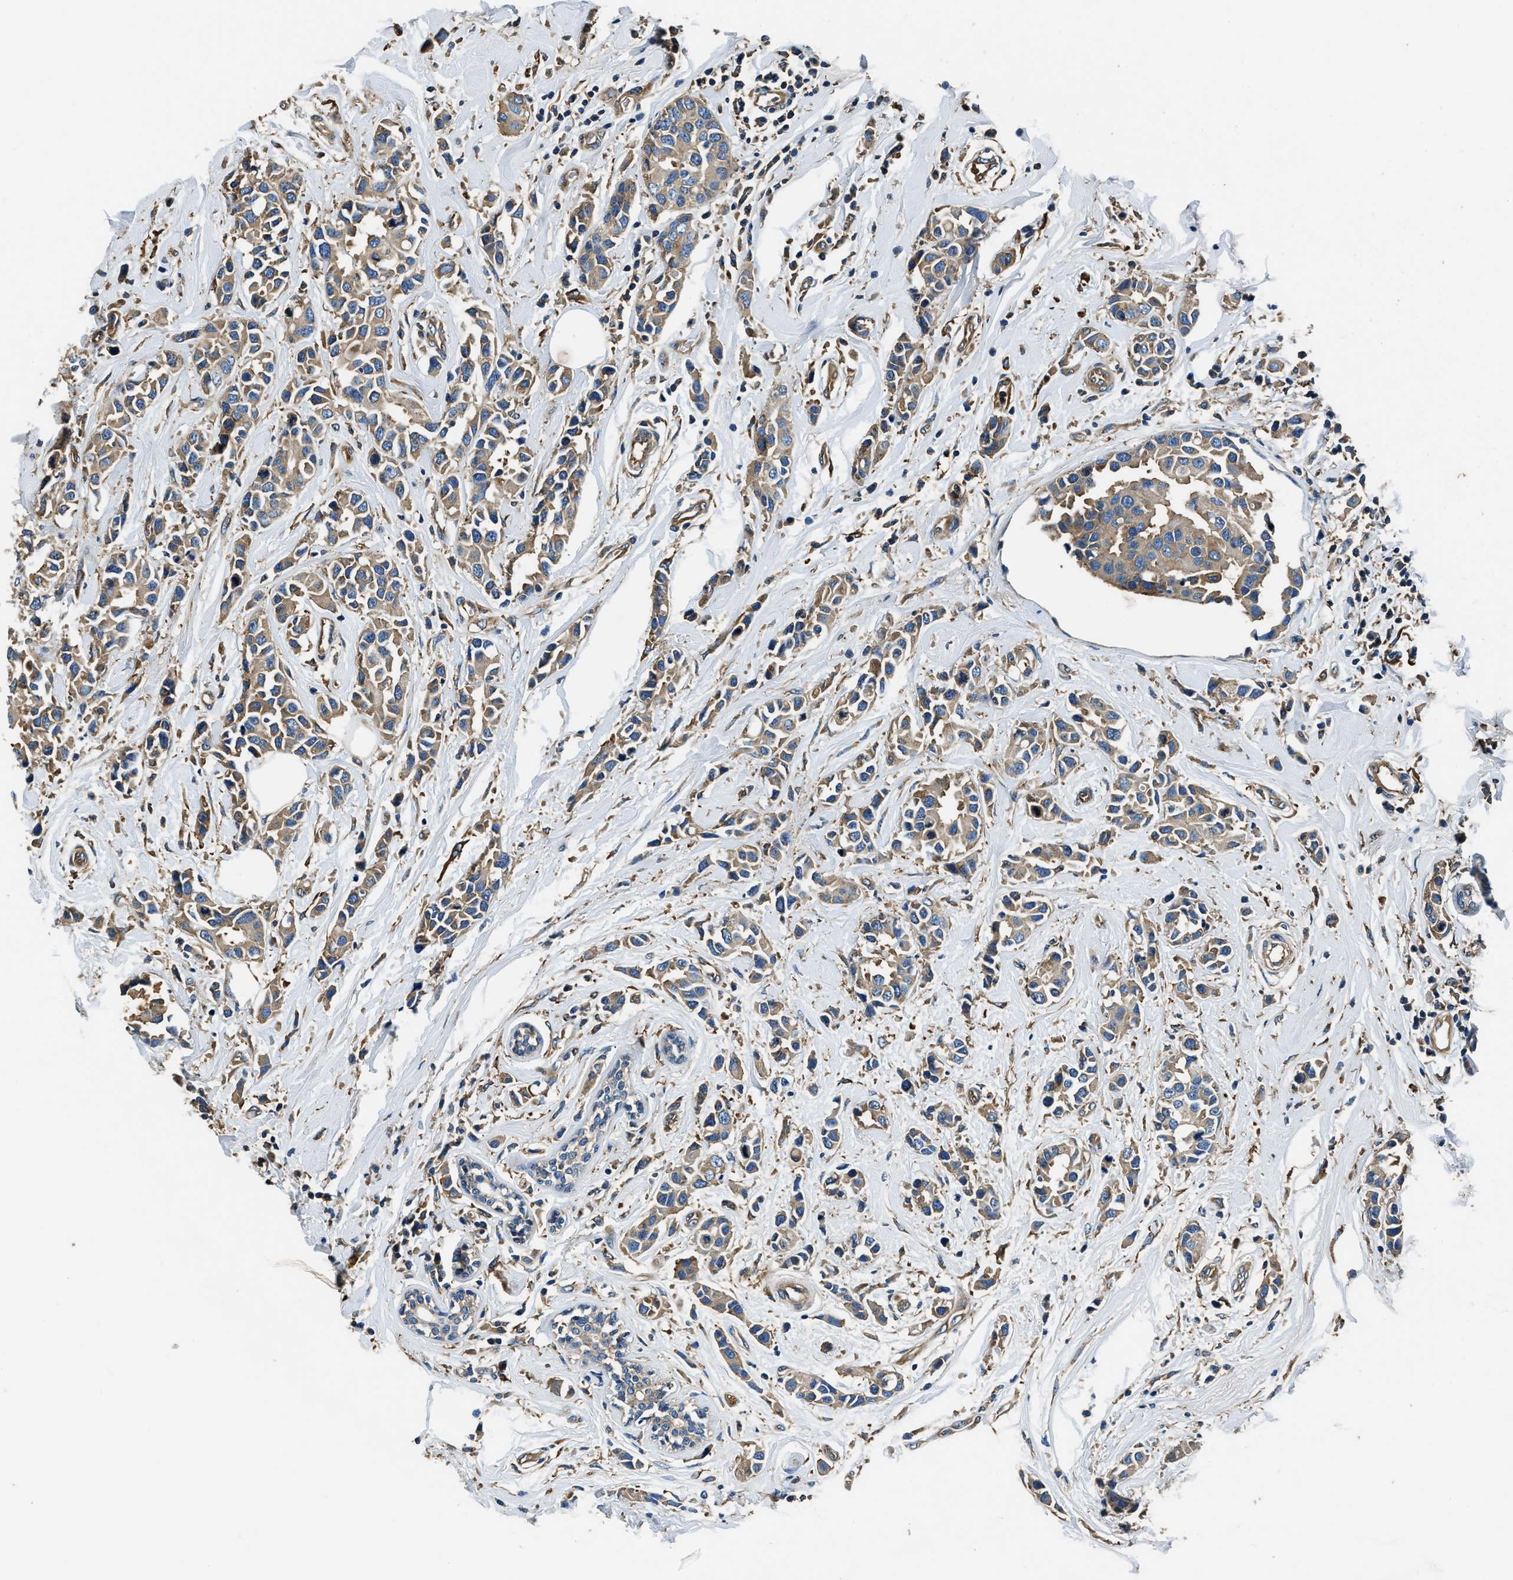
{"staining": {"intensity": "moderate", "quantity": ">75%", "location": "cytoplasmic/membranous"}, "tissue": "breast cancer", "cell_type": "Tumor cells", "image_type": "cancer", "snomed": [{"axis": "morphology", "description": "Normal tissue, NOS"}, {"axis": "morphology", "description": "Duct carcinoma"}, {"axis": "topography", "description": "Breast"}], "caption": "IHC (DAB) staining of human breast cancer shows moderate cytoplasmic/membranous protein staining in approximately >75% of tumor cells.", "gene": "EEA1", "patient": {"sex": "female", "age": 50}}